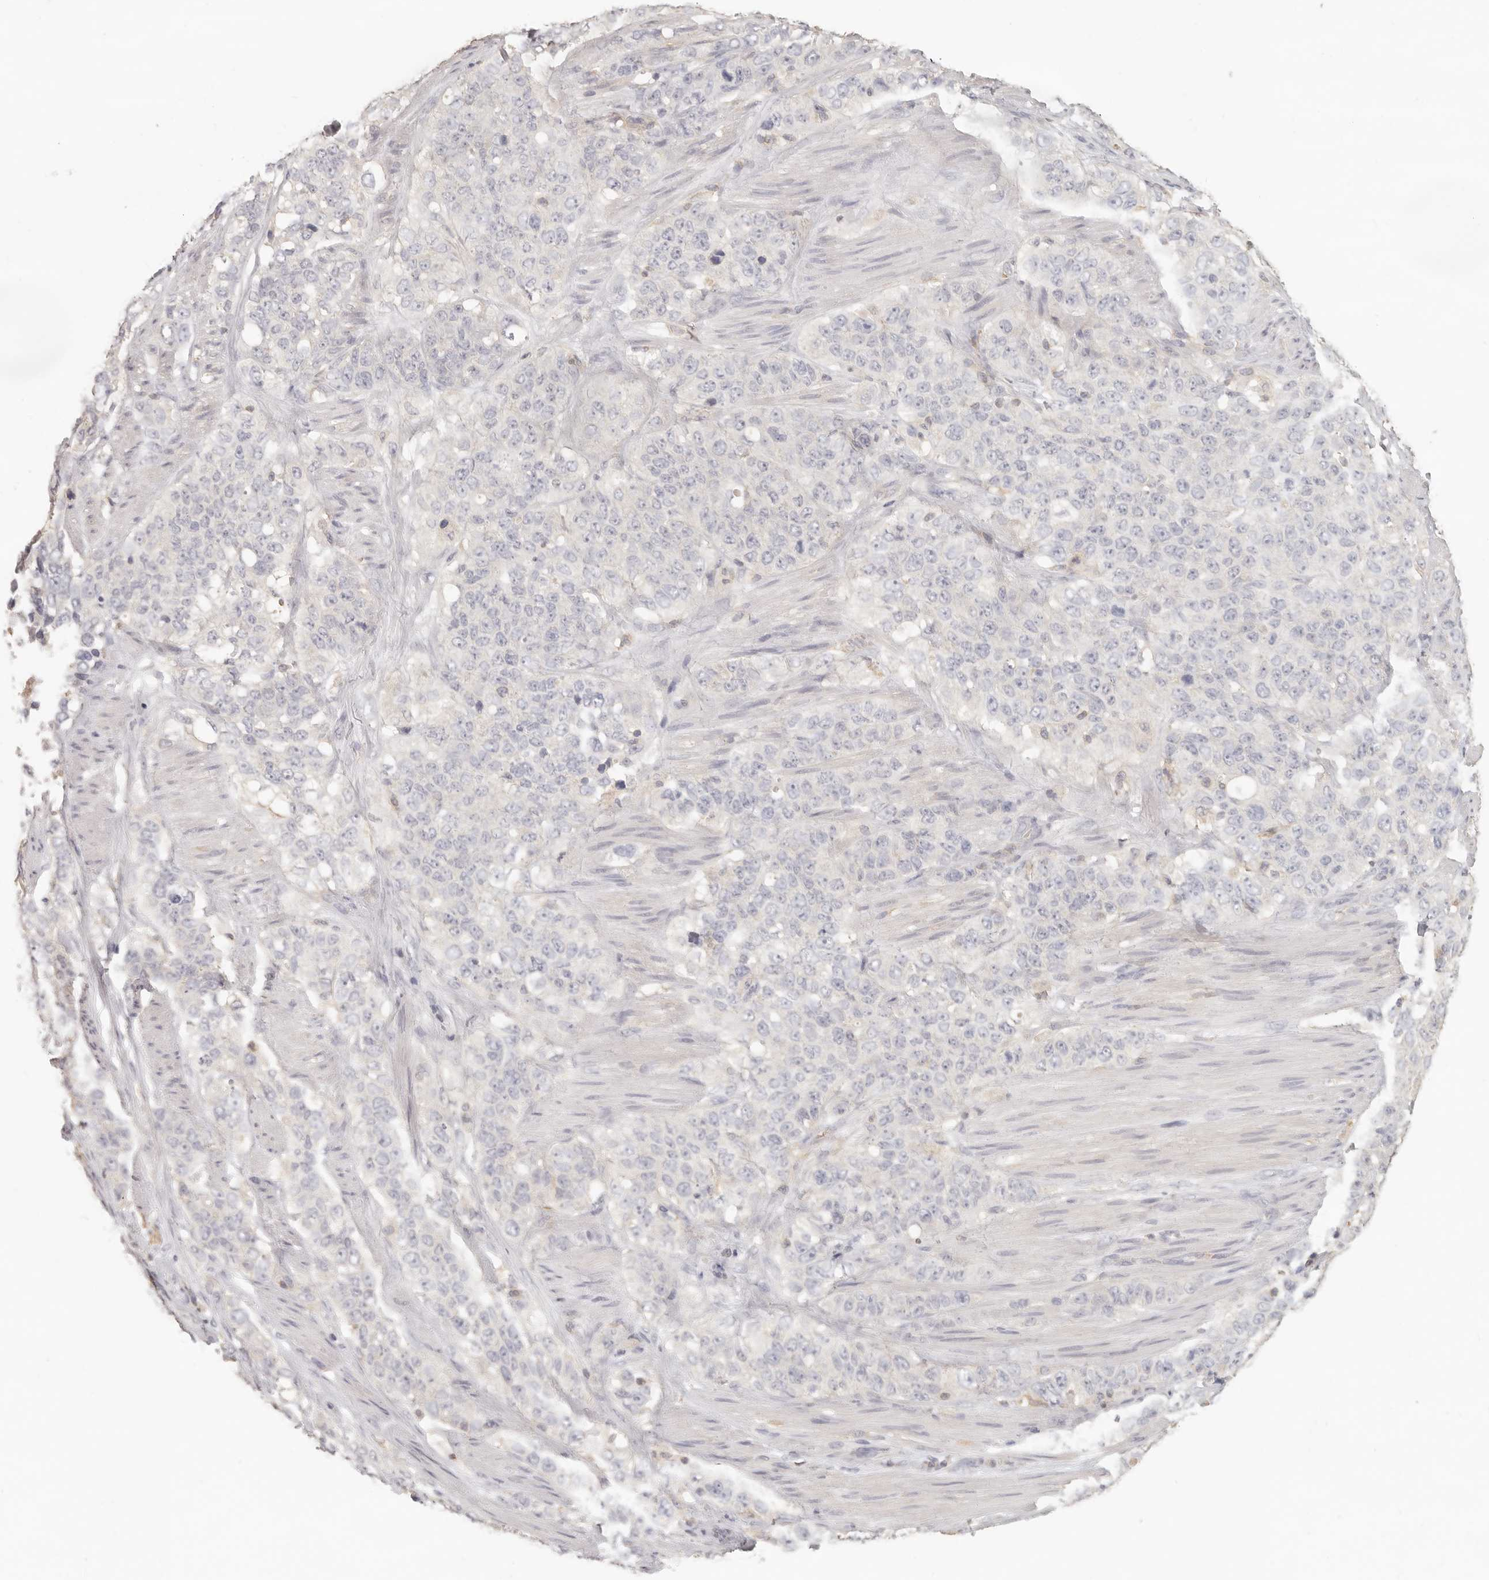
{"staining": {"intensity": "negative", "quantity": "none", "location": "none"}, "tissue": "stomach cancer", "cell_type": "Tumor cells", "image_type": "cancer", "snomed": [{"axis": "morphology", "description": "Adenocarcinoma, NOS"}, {"axis": "topography", "description": "Stomach"}], "caption": "IHC photomicrograph of stomach cancer (adenocarcinoma) stained for a protein (brown), which shows no positivity in tumor cells. (Brightfield microscopy of DAB (3,3'-diaminobenzidine) immunohistochemistry at high magnification).", "gene": "CSK", "patient": {"sex": "male", "age": 48}}